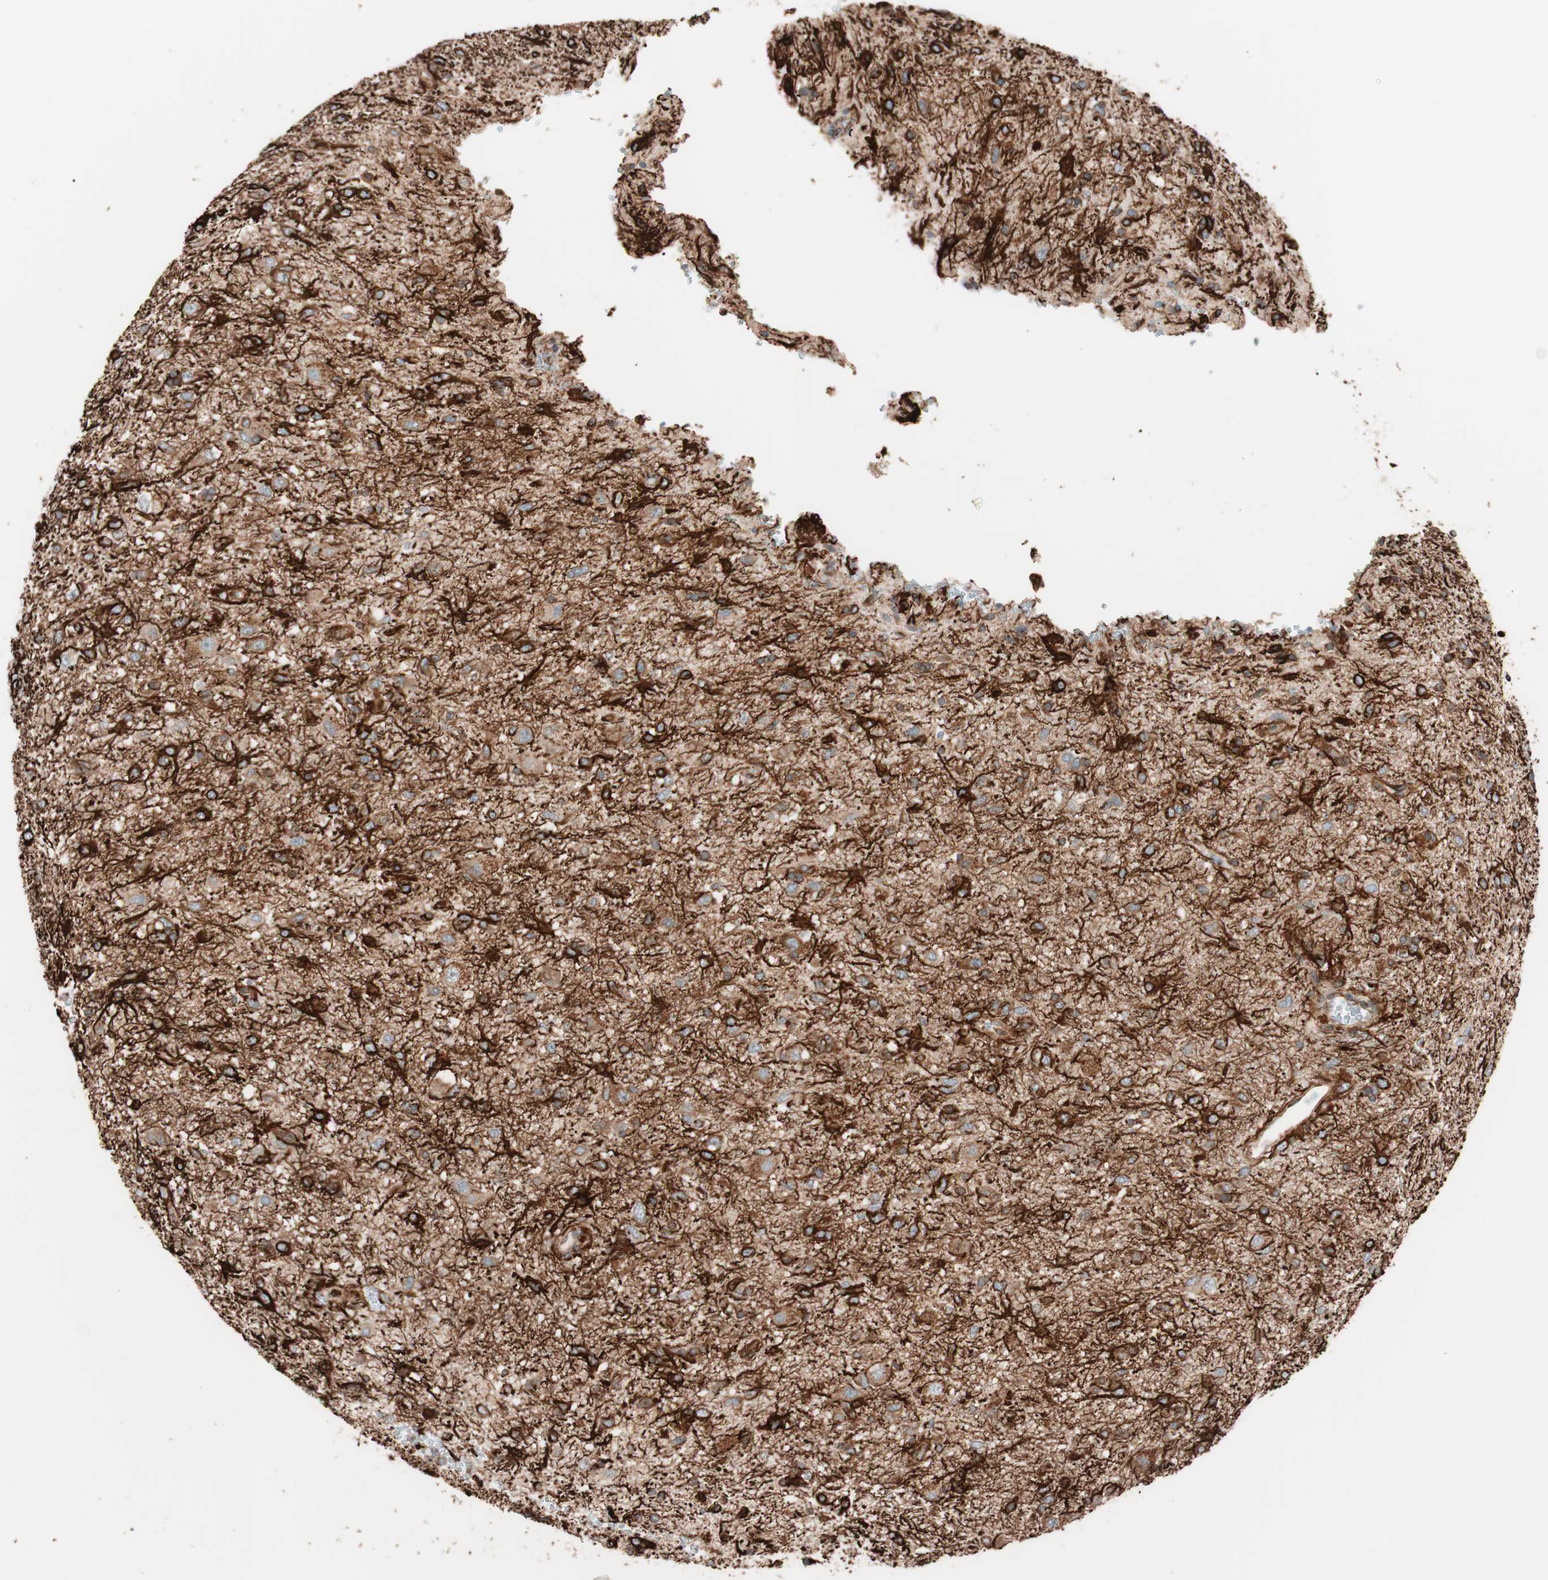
{"staining": {"intensity": "strong", "quantity": ">75%", "location": "cytoplasmic/membranous"}, "tissue": "glioma", "cell_type": "Tumor cells", "image_type": "cancer", "snomed": [{"axis": "morphology", "description": "Glioma, malignant, Low grade"}, {"axis": "topography", "description": "Brain"}], "caption": "Immunohistochemistry photomicrograph of neoplastic tissue: glioma stained using immunohistochemistry (IHC) demonstrates high levels of strong protein expression localized specifically in the cytoplasmic/membranous of tumor cells, appearing as a cytoplasmic/membranous brown color.", "gene": "VEGFA", "patient": {"sex": "male", "age": 77}}